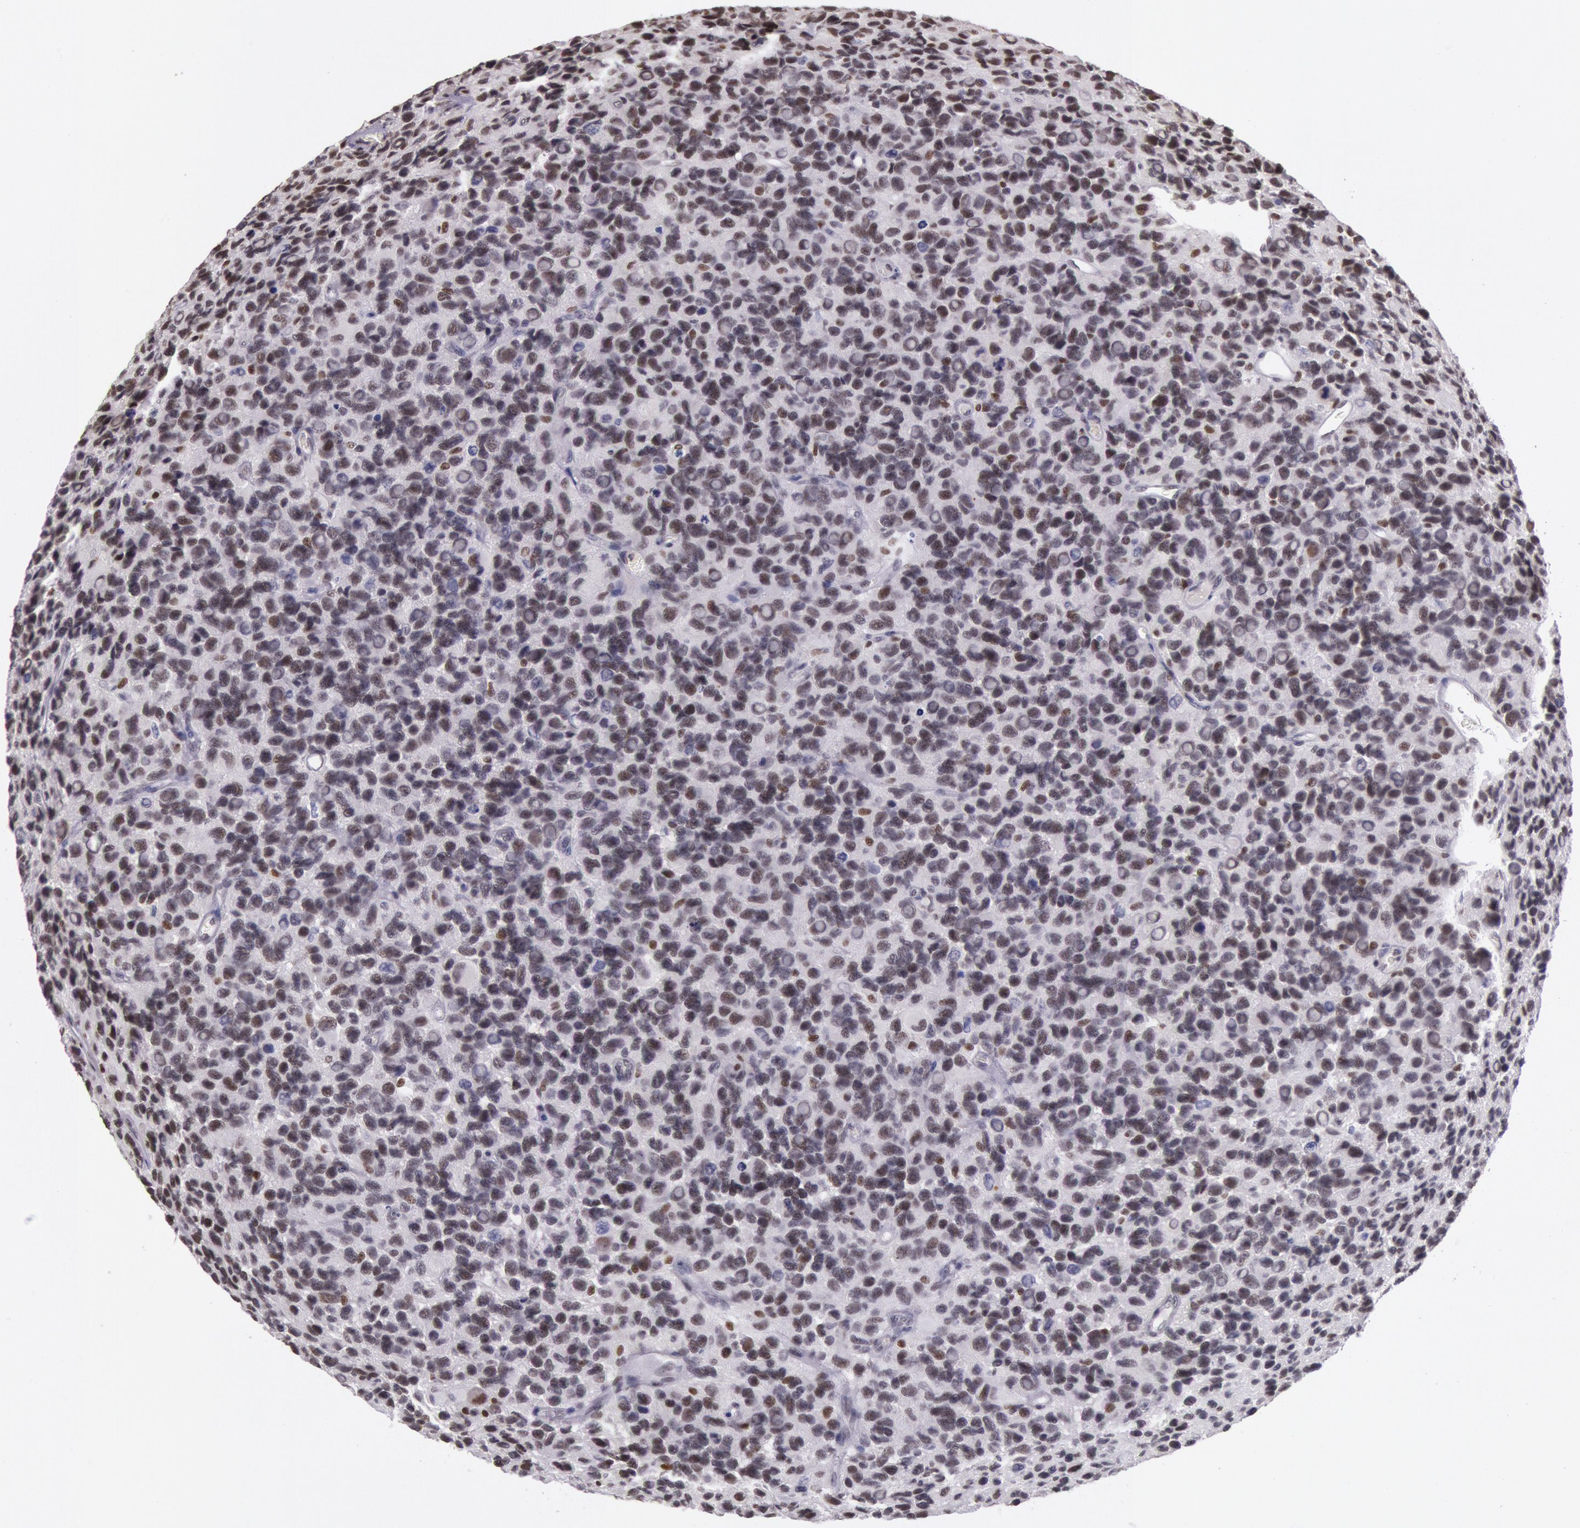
{"staining": {"intensity": "moderate", "quantity": ">75%", "location": "nuclear"}, "tissue": "glioma", "cell_type": "Tumor cells", "image_type": "cancer", "snomed": [{"axis": "morphology", "description": "Glioma, malignant, High grade"}, {"axis": "topography", "description": "Brain"}], "caption": "Glioma stained with immunohistochemistry demonstrates moderate nuclear staining in approximately >75% of tumor cells.", "gene": "ESS2", "patient": {"sex": "male", "age": 77}}